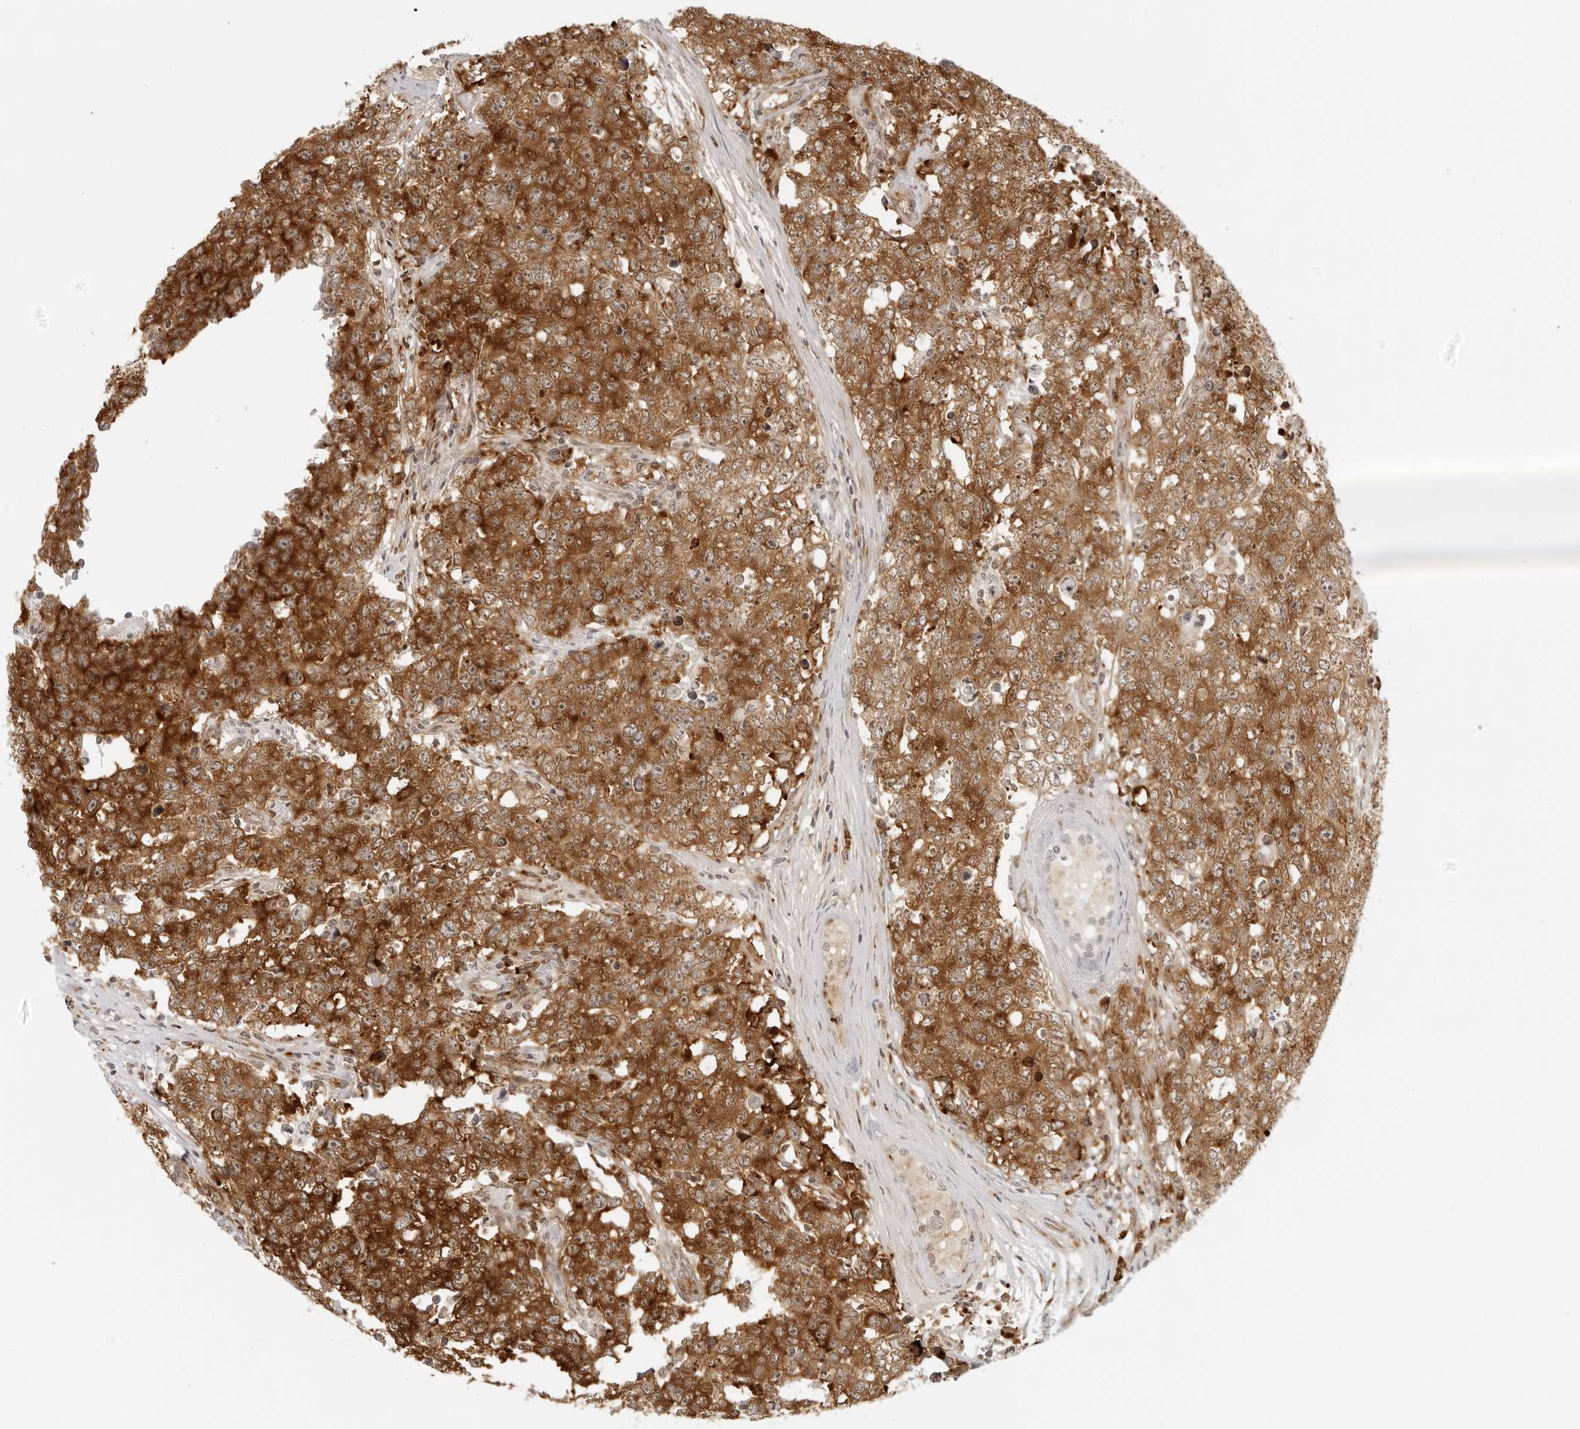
{"staining": {"intensity": "strong", "quantity": ">75%", "location": "cytoplasmic/membranous"}, "tissue": "testis cancer", "cell_type": "Tumor cells", "image_type": "cancer", "snomed": [{"axis": "morphology", "description": "Carcinoma, Embryonal, NOS"}, {"axis": "topography", "description": "Testis"}], "caption": "This is a micrograph of immunohistochemistry staining of embryonal carcinoma (testis), which shows strong staining in the cytoplasmic/membranous of tumor cells.", "gene": "EIF4G1", "patient": {"sex": "male", "age": 28}}